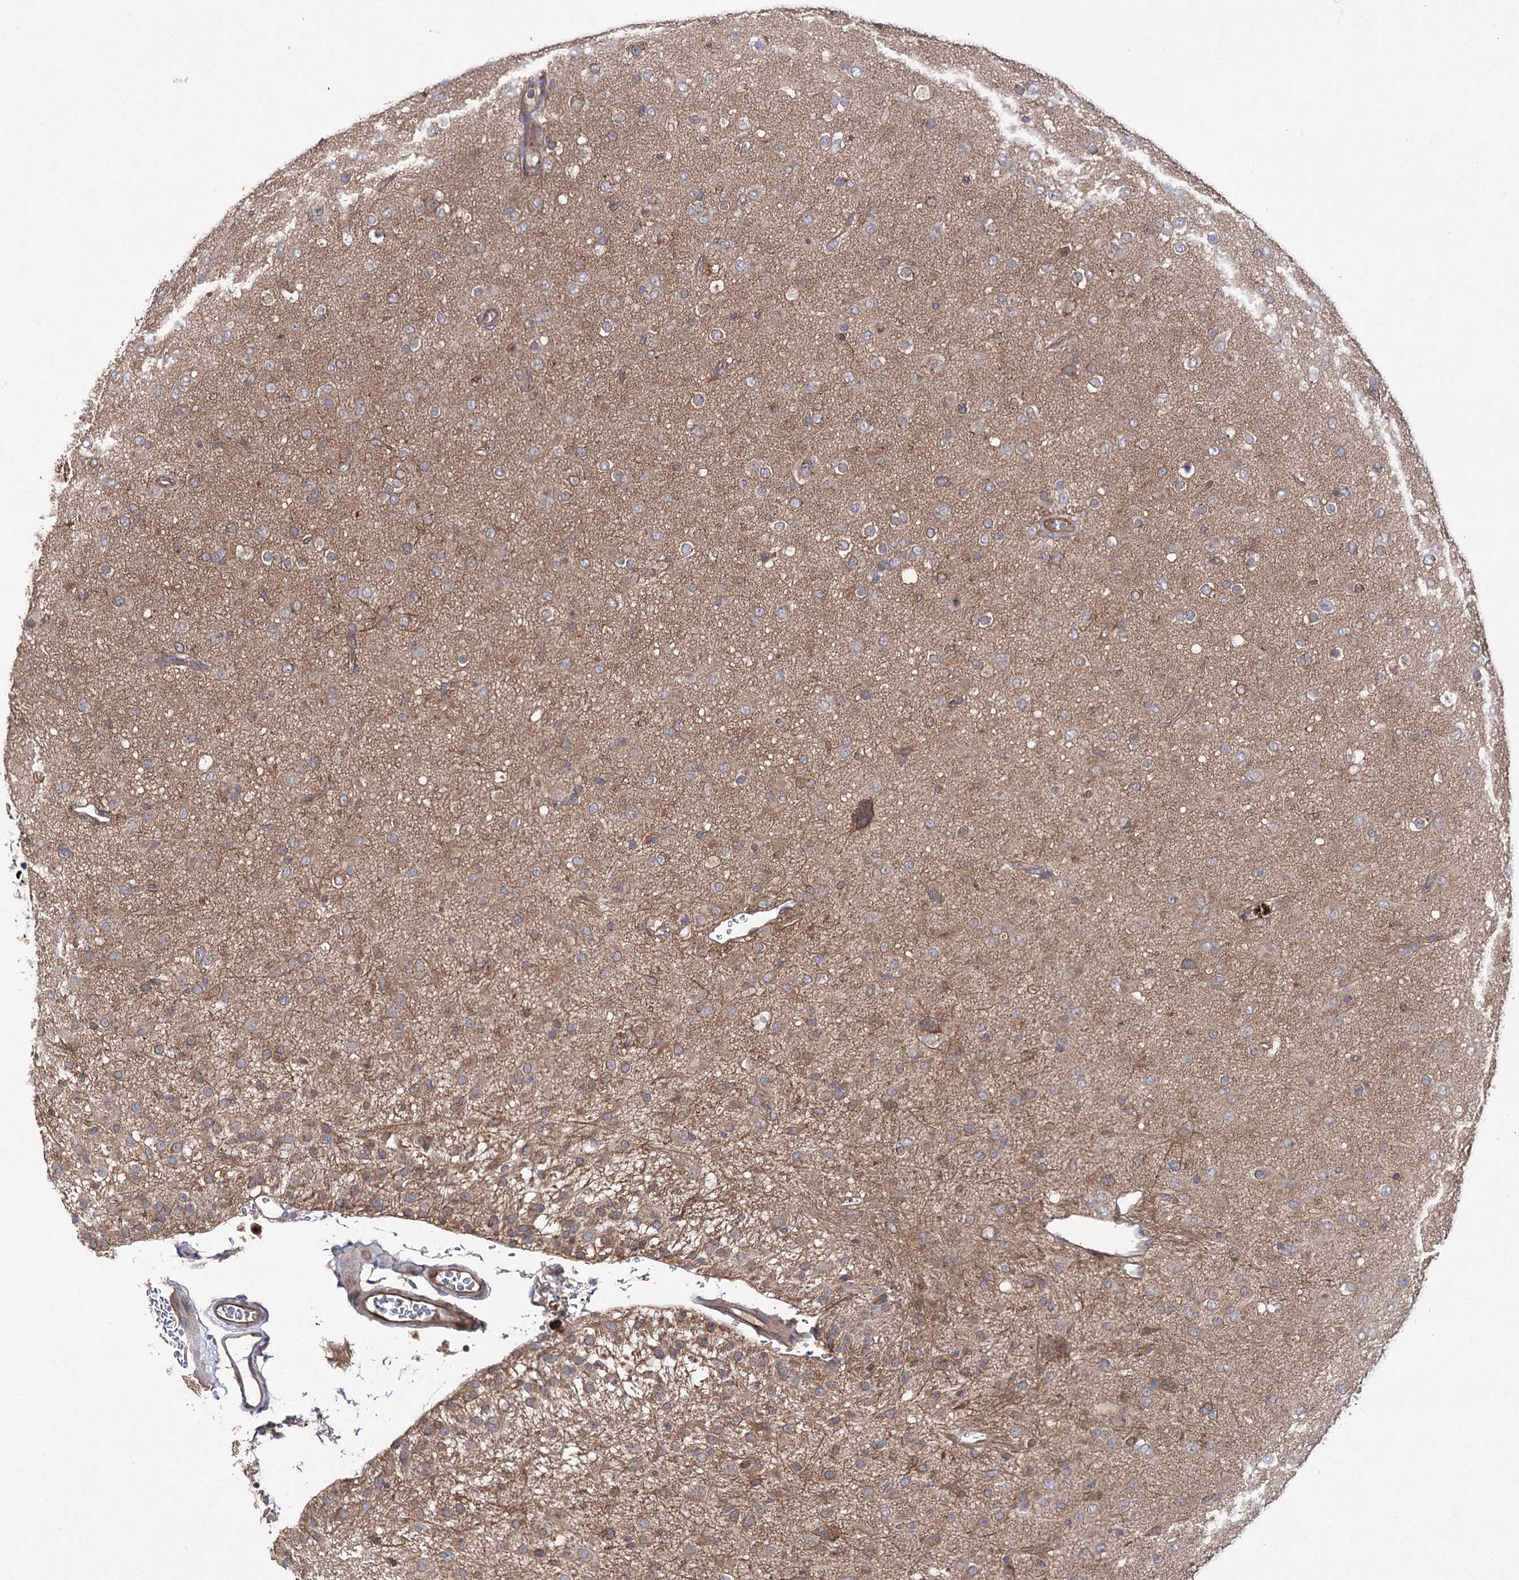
{"staining": {"intensity": "weak", "quantity": "25%-75%", "location": "cytoplasmic/membranous"}, "tissue": "glioma", "cell_type": "Tumor cells", "image_type": "cancer", "snomed": [{"axis": "morphology", "description": "Glioma, malignant, Low grade"}, {"axis": "topography", "description": "Brain"}], "caption": "A low amount of weak cytoplasmic/membranous positivity is present in about 25%-75% of tumor cells in malignant glioma (low-grade) tissue.", "gene": "BCR", "patient": {"sex": "male", "age": 65}}